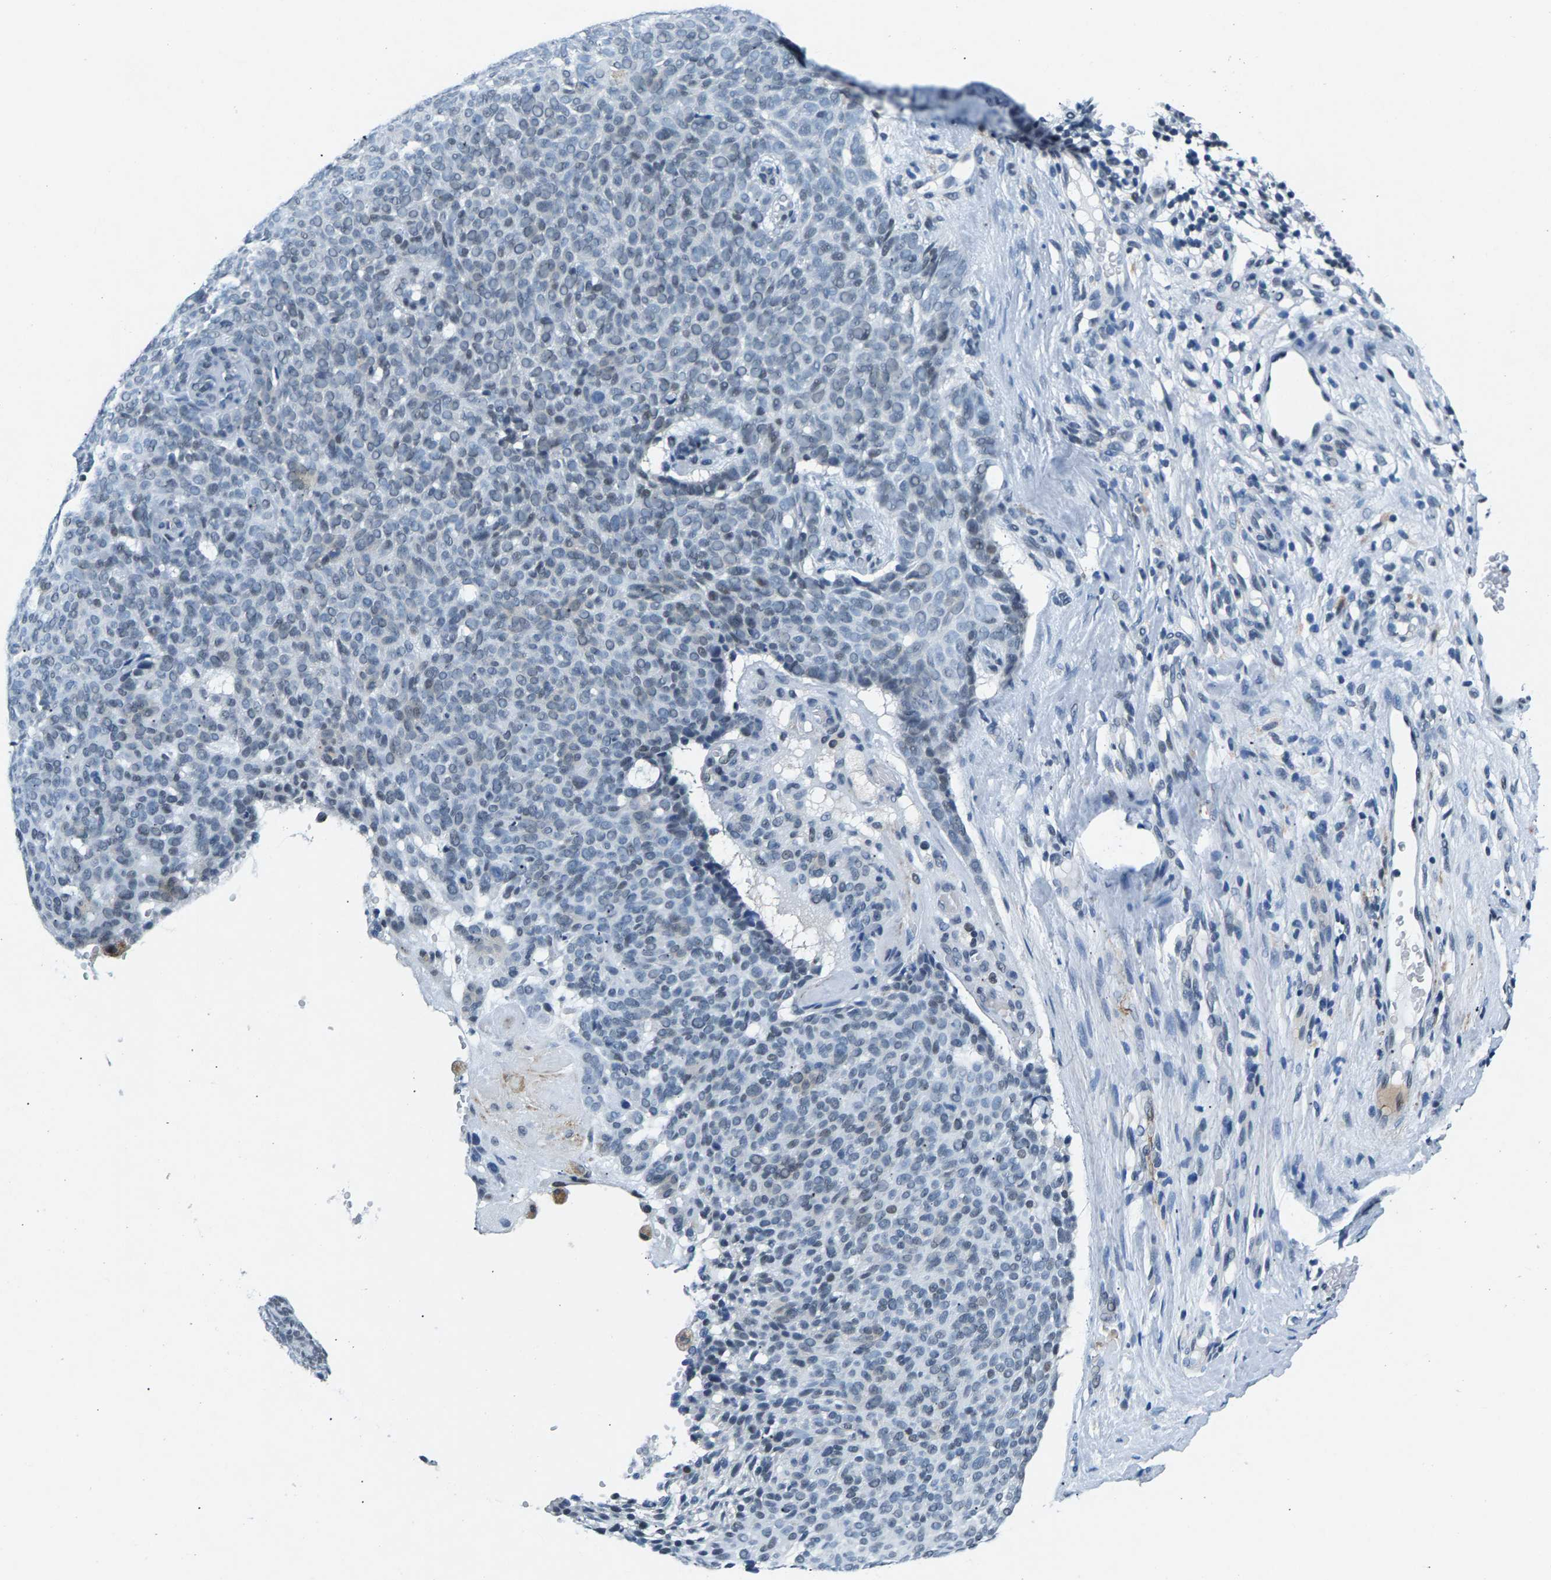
{"staining": {"intensity": "weak", "quantity": "25%-75%", "location": "nuclear"}, "tissue": "skin cancer", "cell_type": "Tumor cells", "image_type": "cancer", "snomed": [{"axis": "morphology", "description": "Basal cell carcinoma"}, {"axis": "topography", "description": "Skin"}], "caption": "A high-resolution photomicrograph shows immunohistochemistry (IHC) staining of basal cell carcinoma (skin), which reveals weak nuclear staining in about 25%-75% of tumor cells.", "gene": "ATF2", "patient": {"sex": "male", "age": 61}}